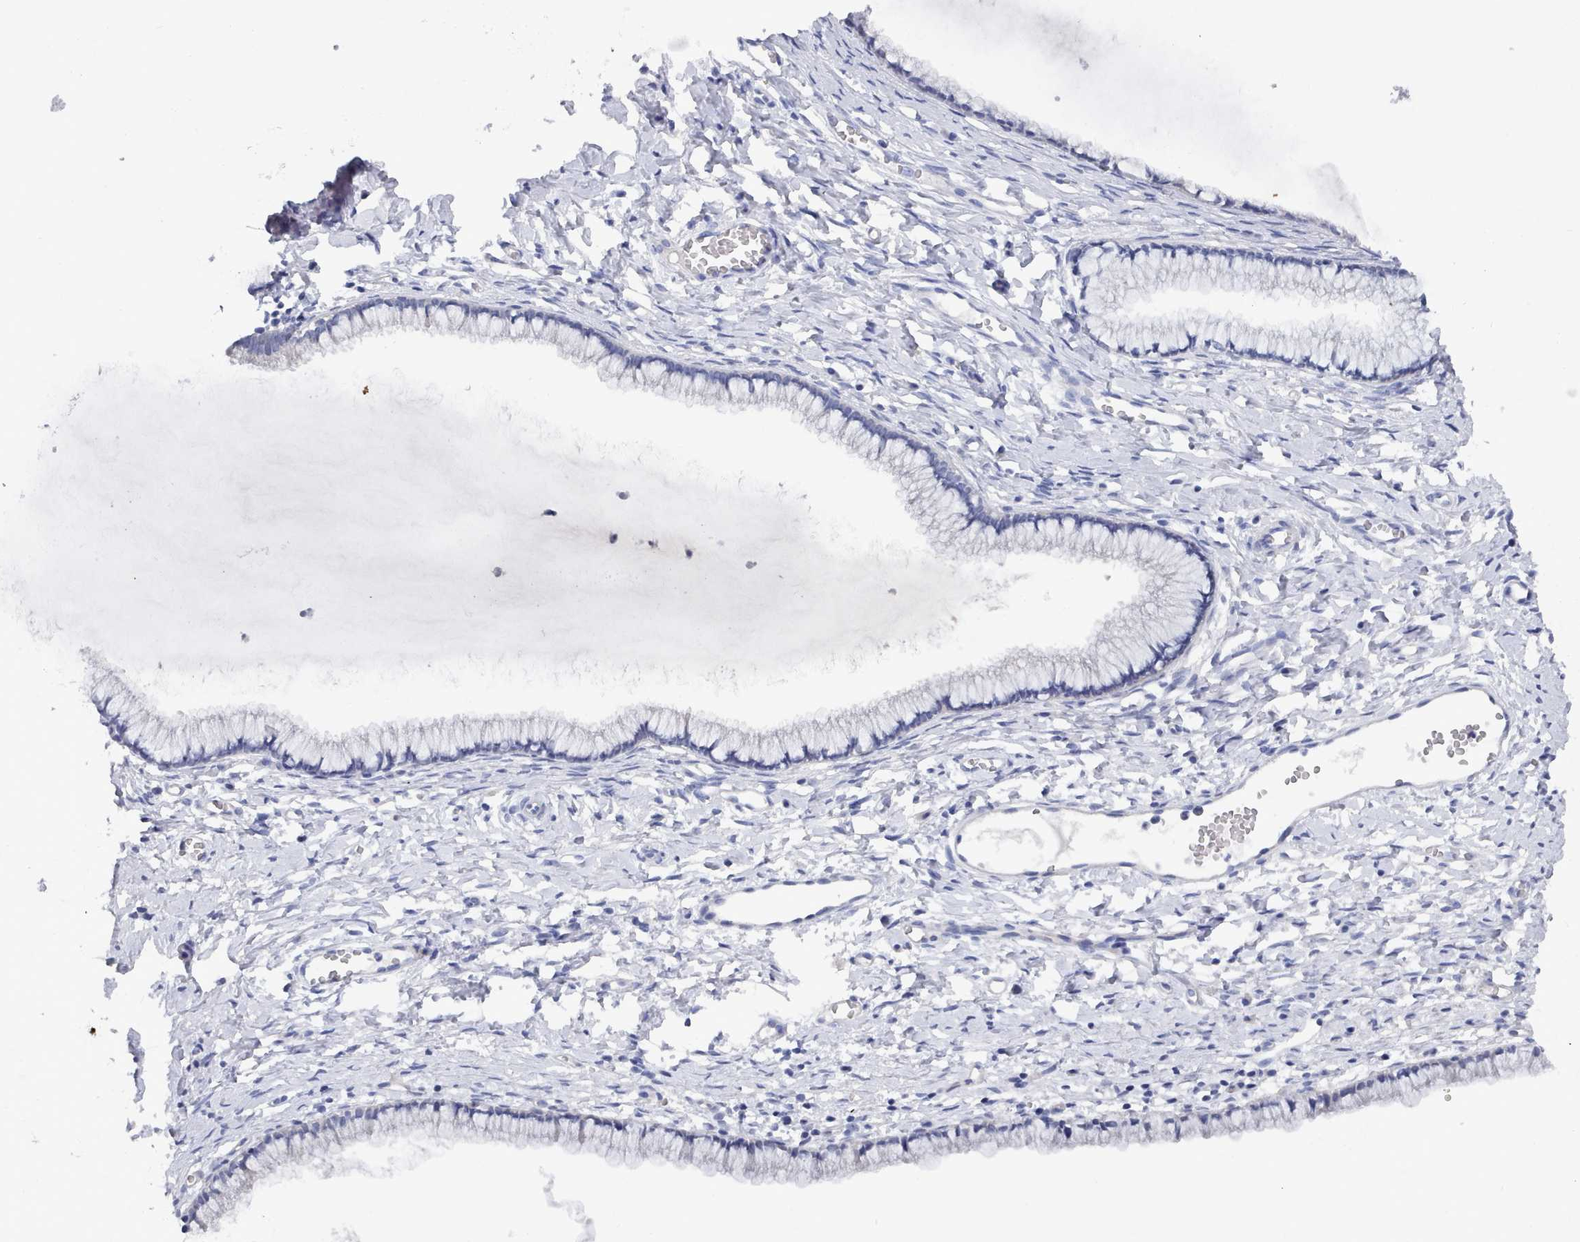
{"staining": {"intensity": "negative", "quantity": "none", "location": "none"}, "tissue": "cervix", "cell_type": "Glandular cells", "image_type": "normal", "snomed": [{"axis": "morphology", "description": "Normal tissue, NOS"}, {"axis": "topography", "description": "Cervix"}], "caption": "Glandular cells show no significant protein expression in unremarkable cervix.", "gene": "ENSG00000285188", "patient": {"sex": "female", "age": 40}}